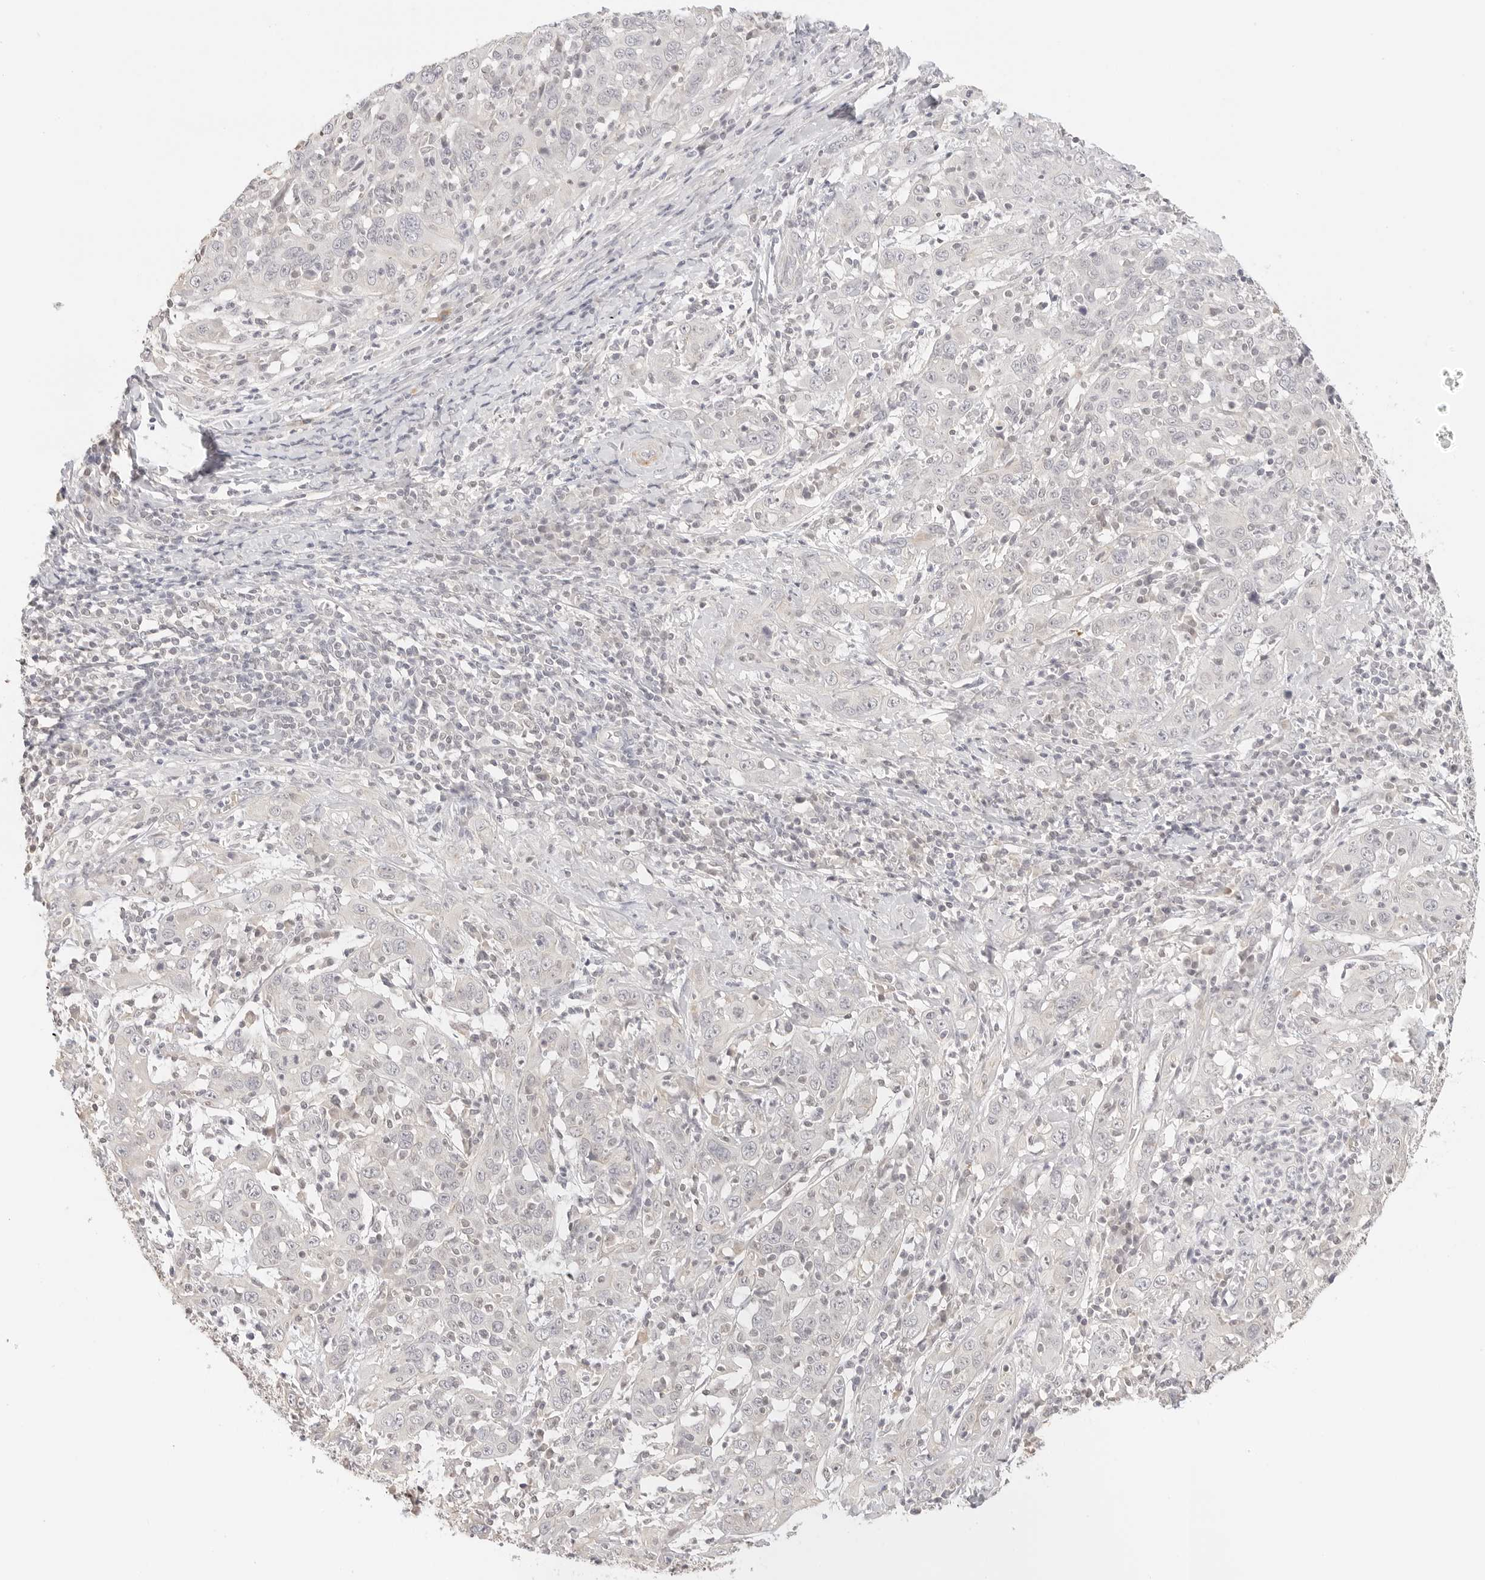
{"staining": {"intensity": "negative", "quantity": "none", "location": "none"}, "tissue": "cervical cancer", "cell_type": "Tumor cells", "image_type": "cancer", "snomed": [{"axis": "morphology", "description": "Squamous cell carcinoma, NOS"}, {"axis": "topography", "description": "Cervix"}], "caption": "Immunohistochemistry of human squamous cell carcinoma (cervical) shows no staining in tumor cells.", "gene": "PCDH19", "patient": {"sex": "female", "age": 46}}